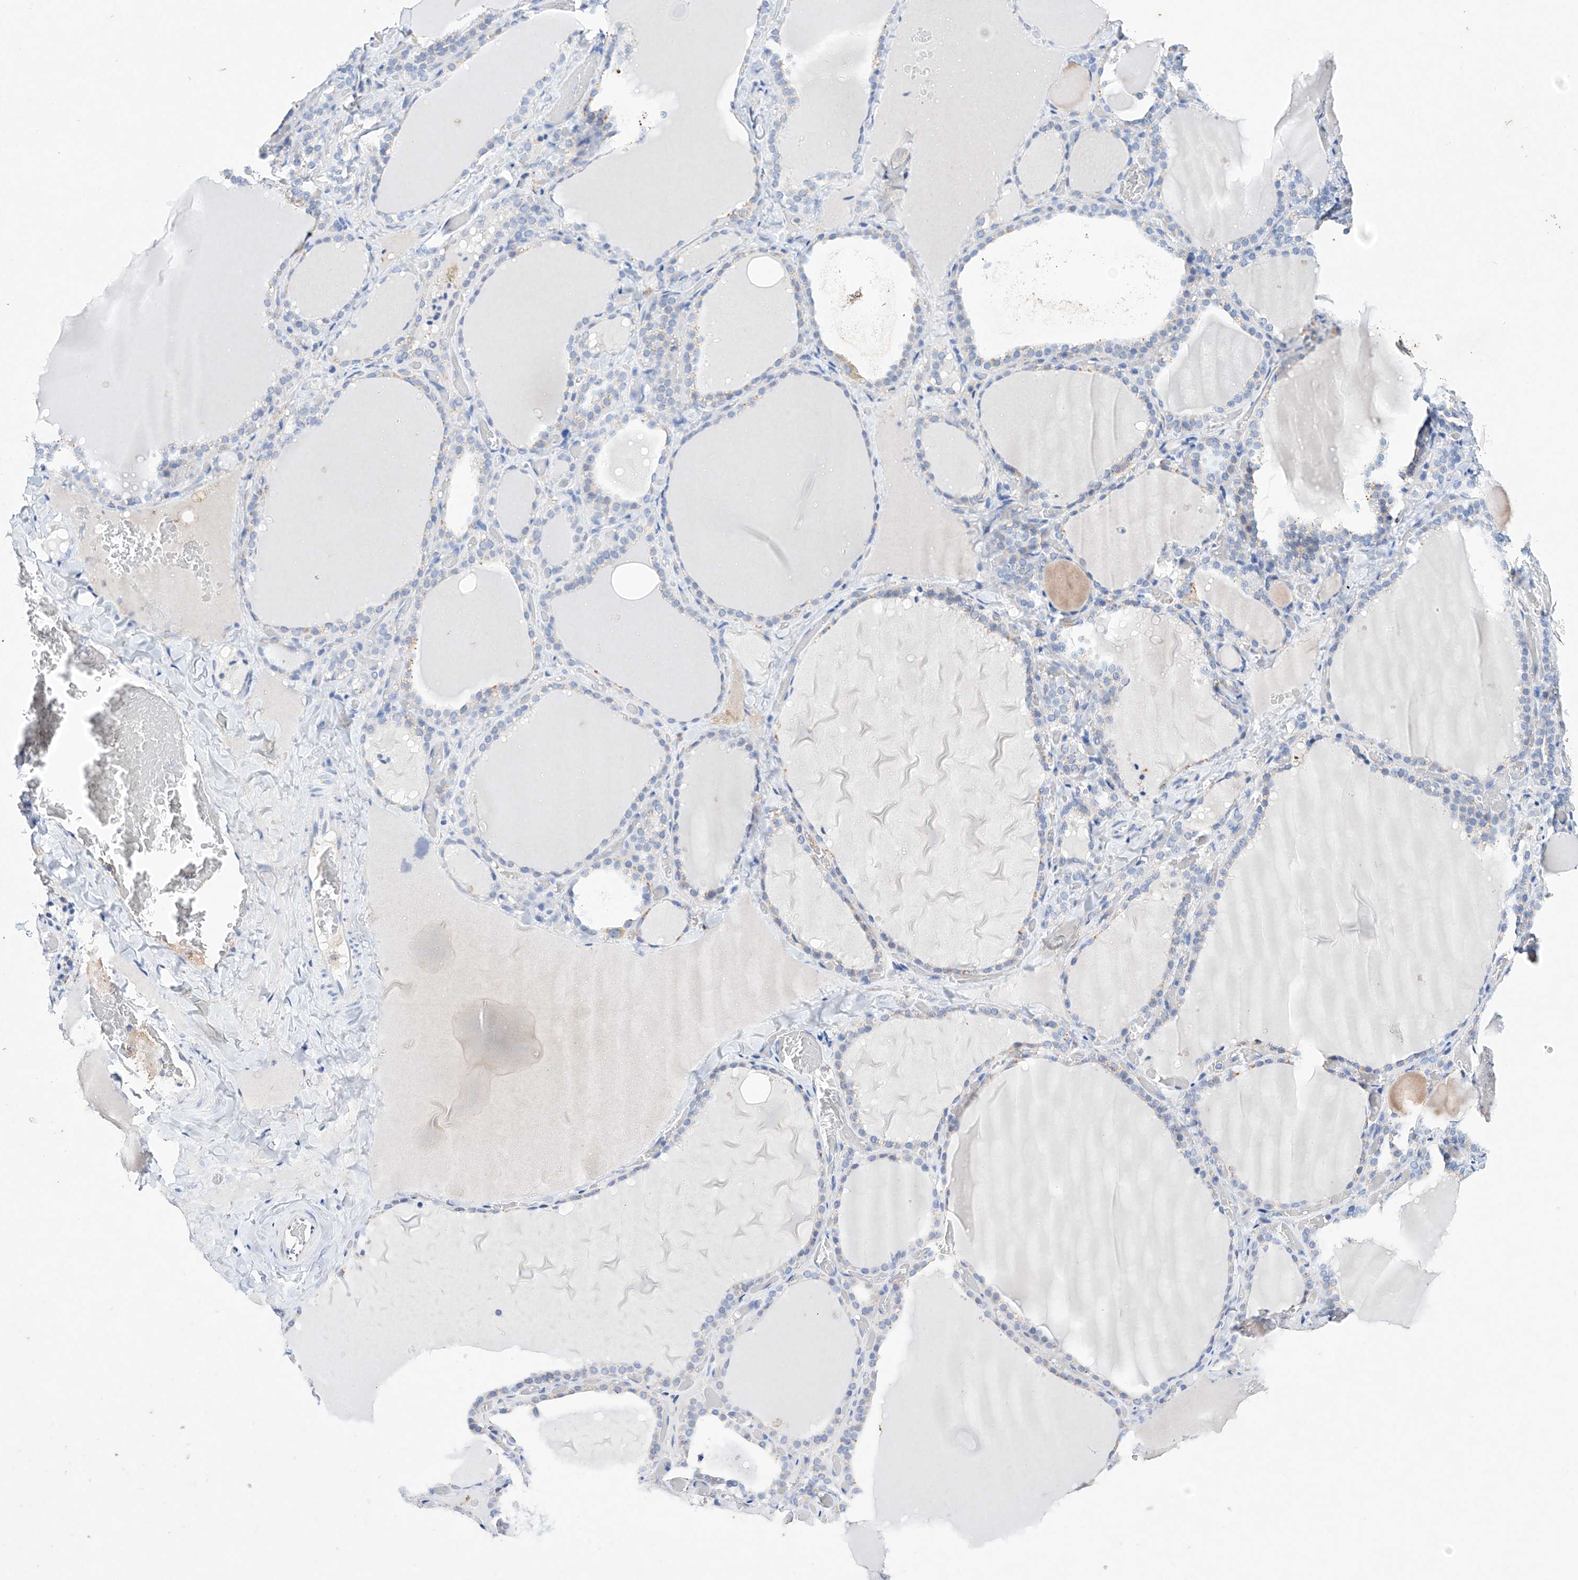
{"staining": {"intensity": "weak", "quantity": "<25%", "location": "cytoplasmic/membranous"}, "tissue": "thyroid gland", "cell_type": "Glandular cells", "image_type": "normal", "snomed": [{"axis": "morphology", "description": "Normal tissue, NOS"}, {"axis": "topography", "description": "Thyroid gland"}], "caption": "Immunohistochemical staining of normal human thyroid gland shows no significant expression in glandular cells.", "gene": "NRROS", "patient": {"sex": "female", "age": 22}}